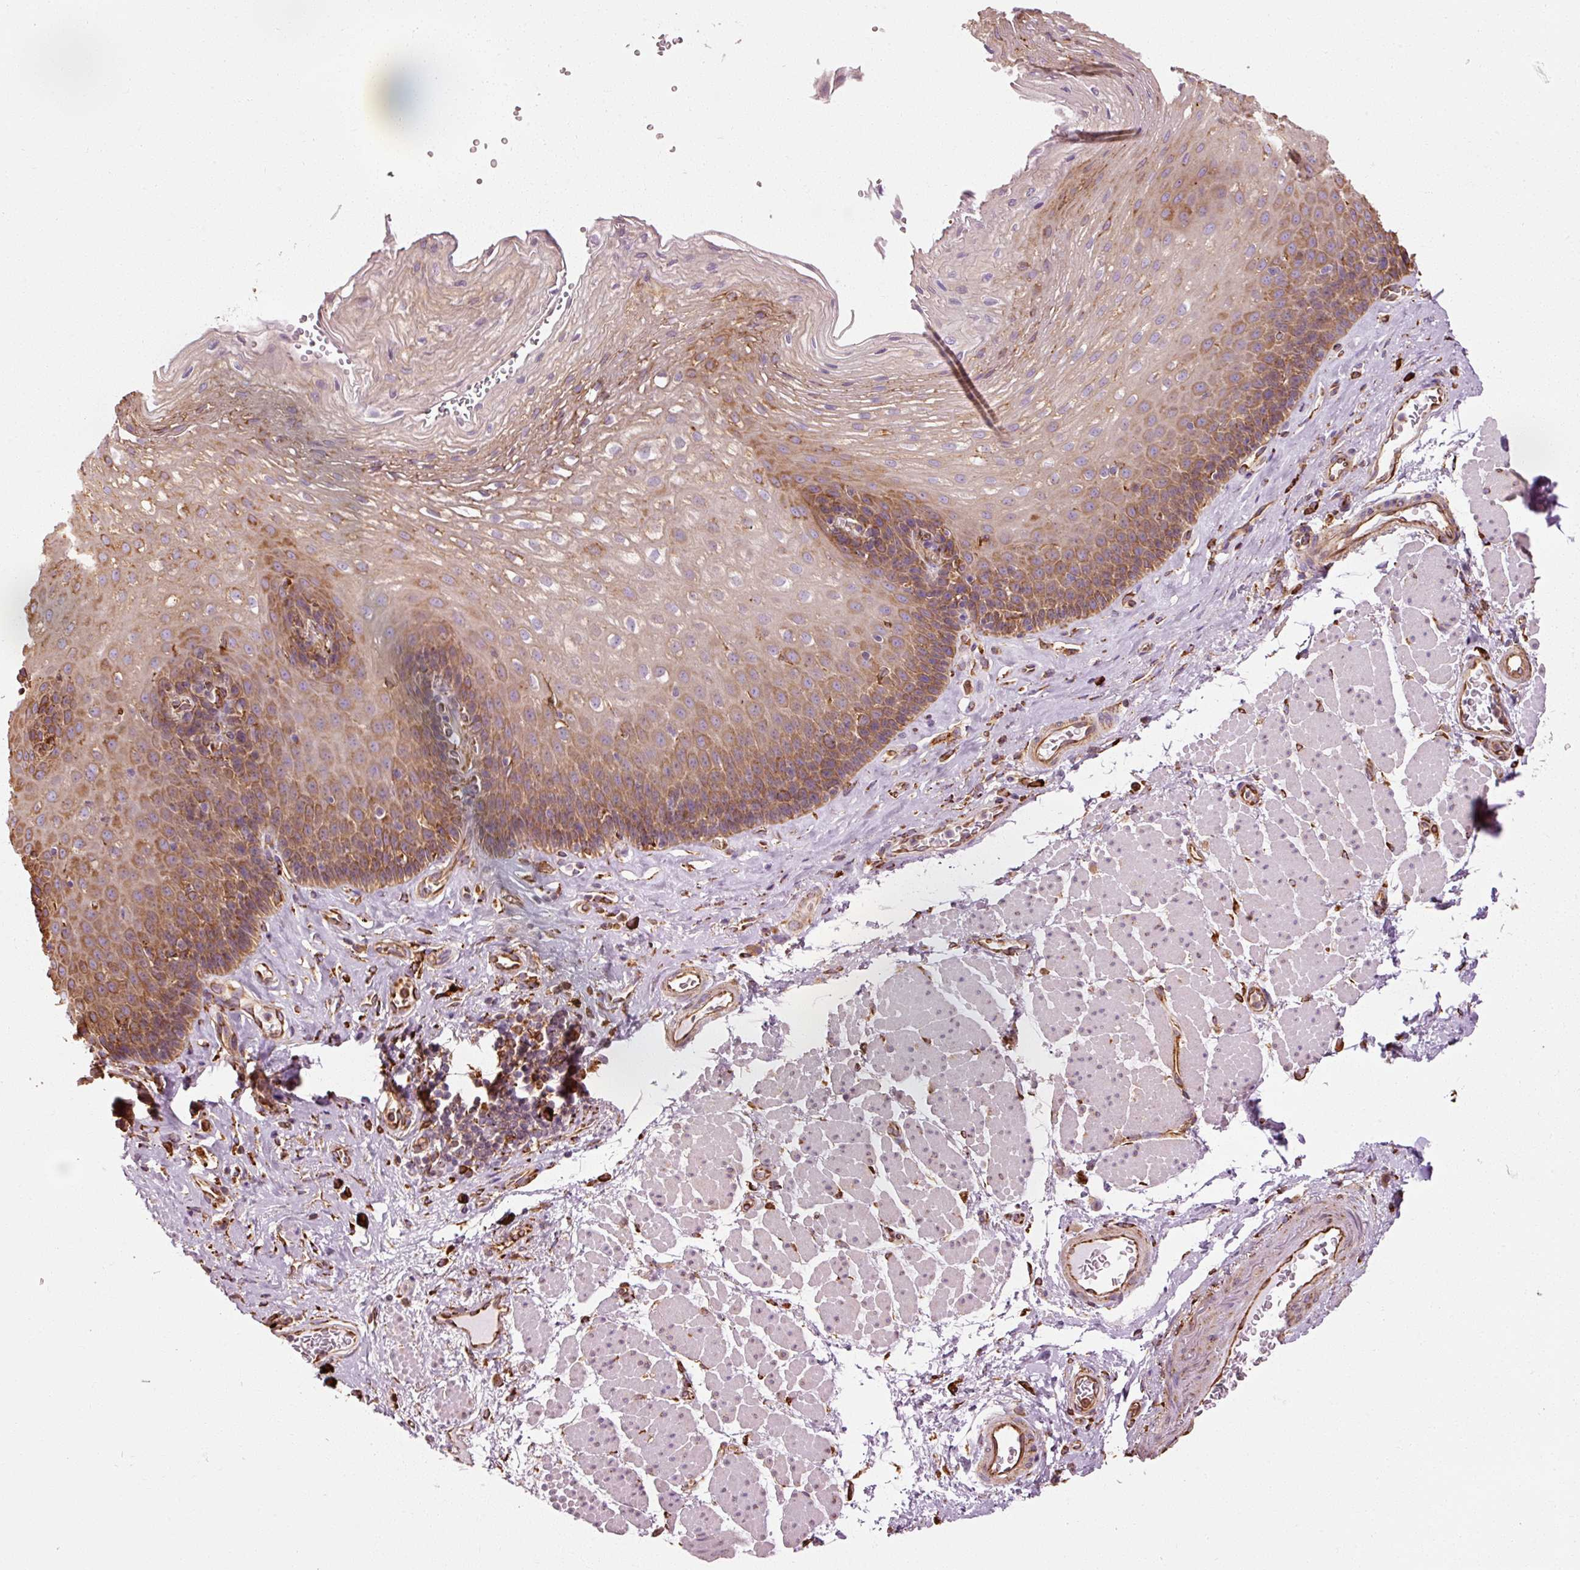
{"staining": {"intensity": "strong", "quantity": "25%-75%", "location": "cytoplasmic/membranous"}, "tissue": "esophagus", "cell_type": "Squamous epithelial cells", "image_type": "normal", "snomed": [{"axis": "morphology", "description": "Normal tissue, NOS"}, {"axis": "topography", "description": "Esophagus"}], "caption": "A high amount of strong cytoplasmic/membranous expression is seen in about 25%-75% of squamous epithelial cells in normal esophagus. (Brightfield microscopy of DAB IHC at high magnification).", "gene": "ENSG00000256500", "patient": {"sex": "female", "age": 66}}